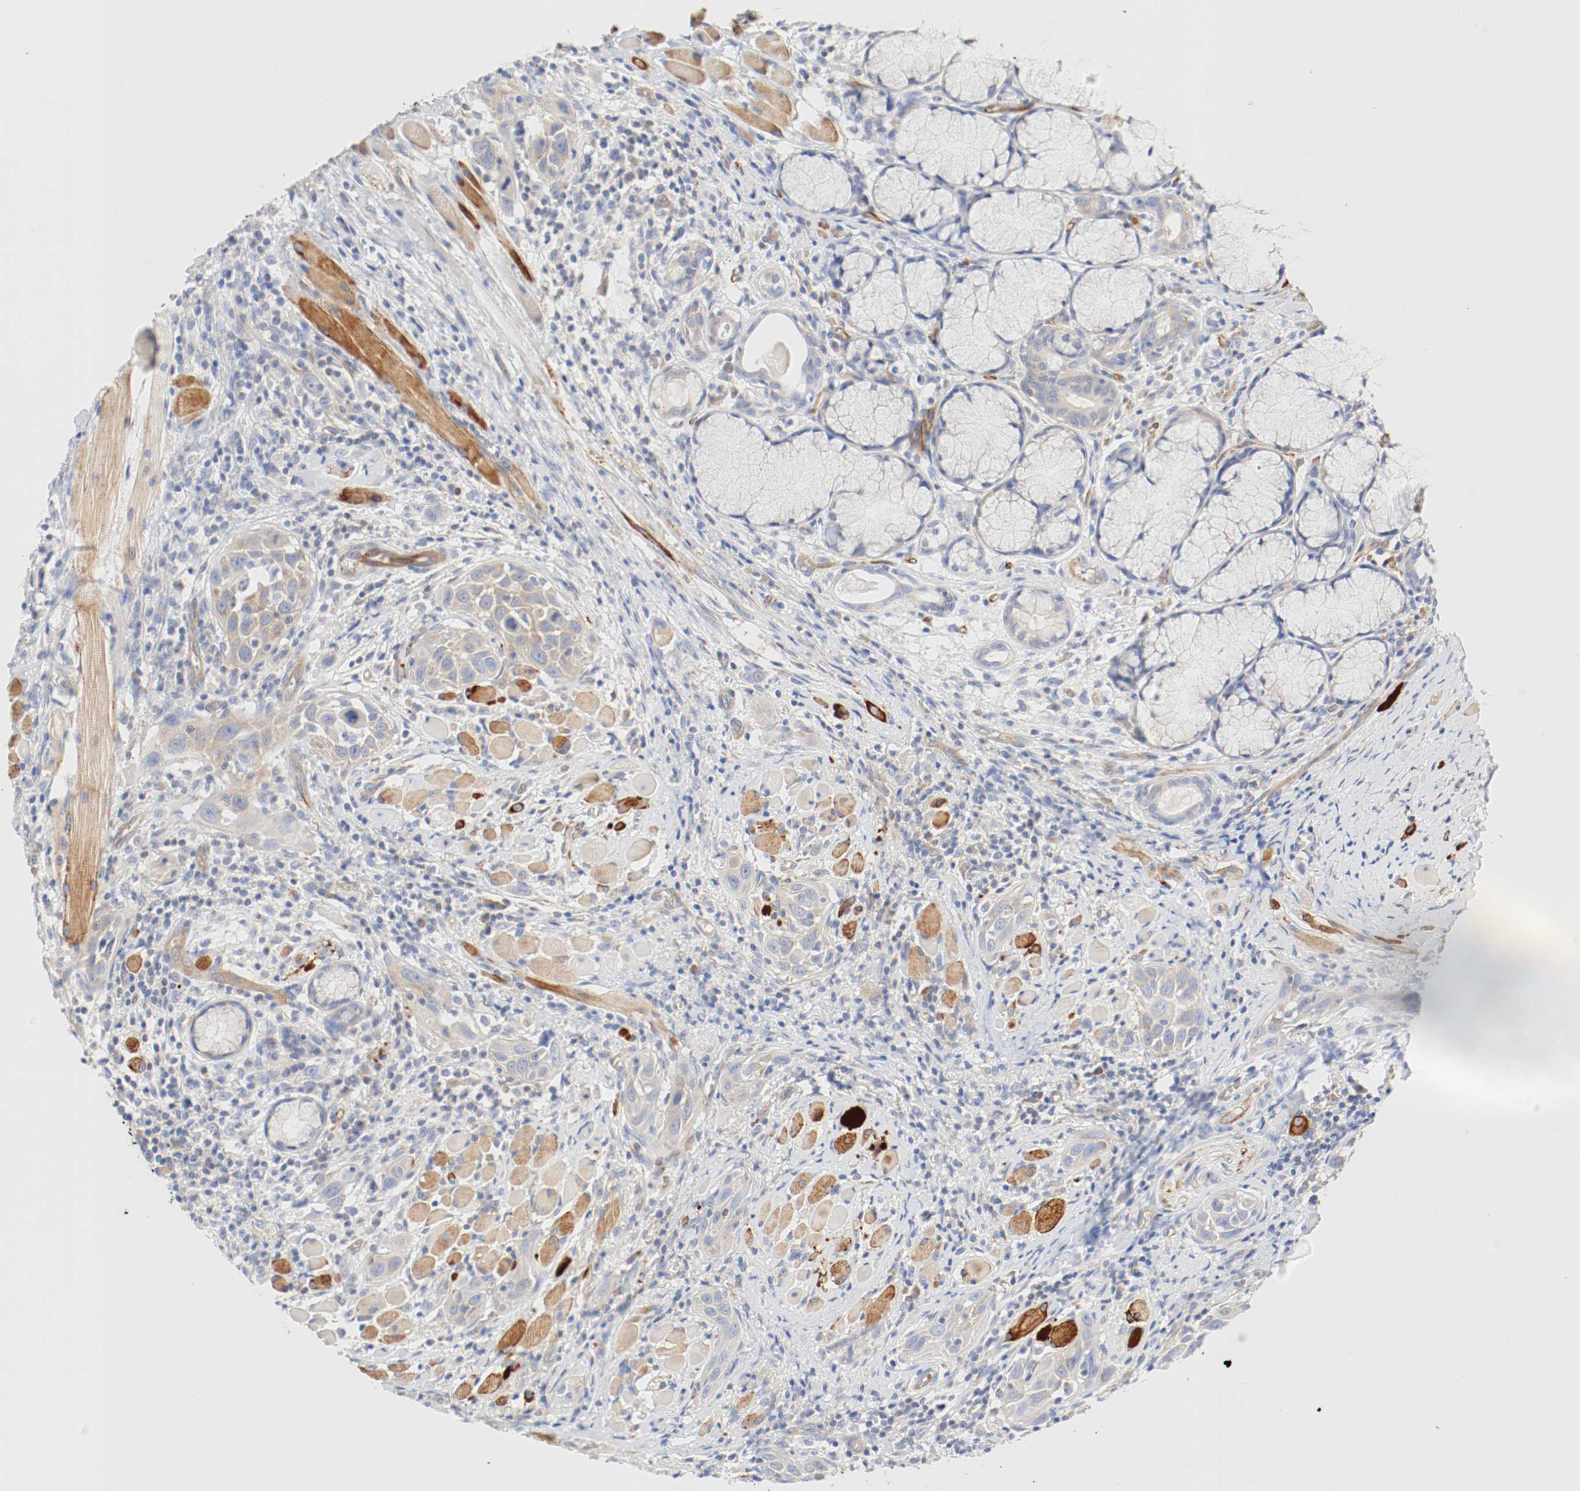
{"staining": {"intensity": "moderate", "quantity": ">75%", "location": "cytoplasmic/membranous"}, "tissue": "head and neck cancer", "cell_type": "Tumor cells", "image_type": "cancer", "snomed": [{"axis": "morphology", "description": "Squamous cell carcinoma, NOS"}, {"axis": "topography", "description": "Oral tissue"}, {"axis": "topography", "description": "Head-Neck"}], "caption": "Head and neck squamous cell carcinoma was stained to show a protein in brown. There is medium levels of moderate cytoplasmic/membranous expression in about >75% of tumor cells.", "gene": "GIT1", "patient": {"sex": "female", "age": 50}}